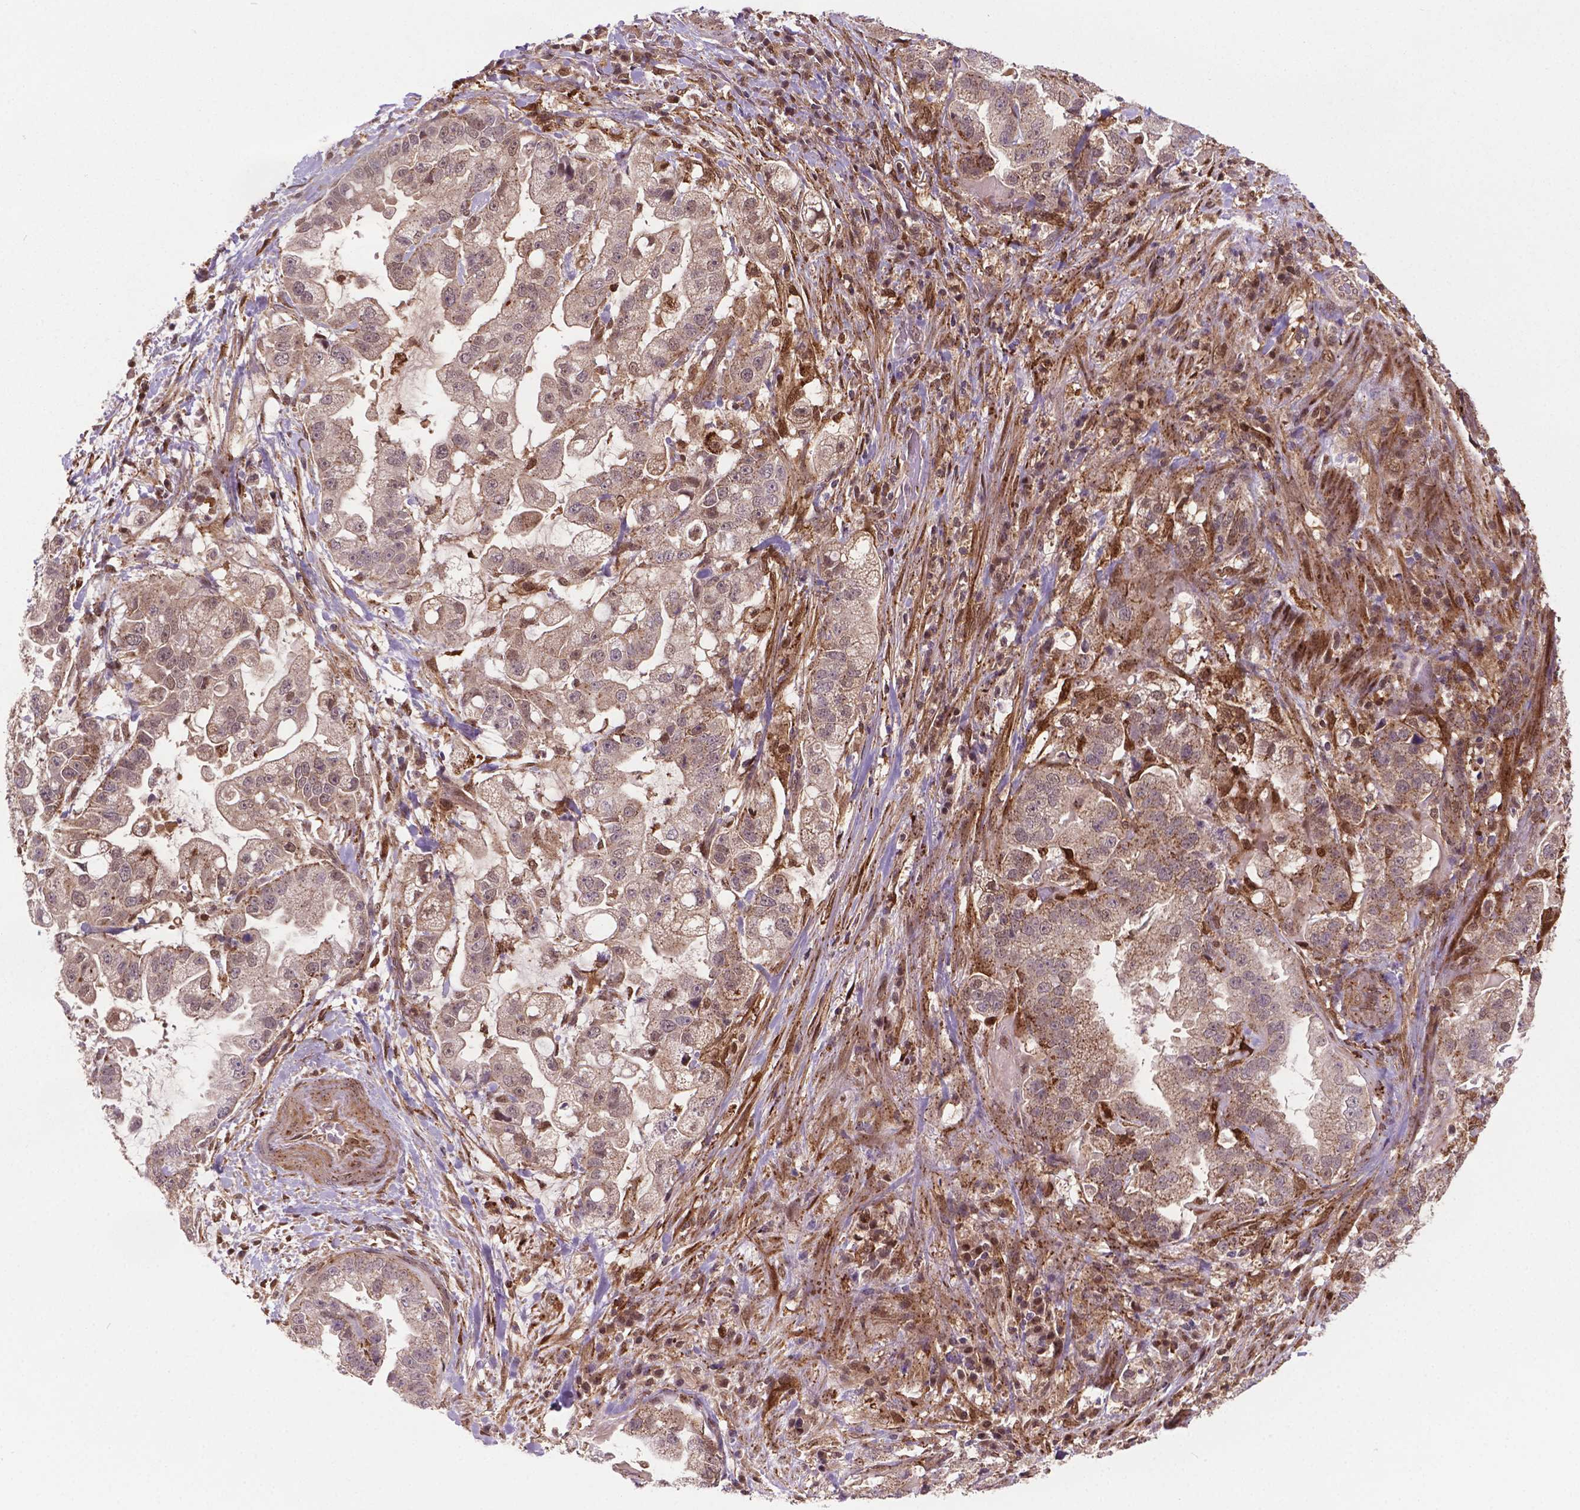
{"staining": {"intensity": "negative", "quantity": "none", "location": "none"}, "tissue": "stomach cancer", "cell_type": "Tumor cells", "image_type": "cancer", "snomed": [{"axis": "morphology", "description": "Adenocarcinoma, NOS"}, {"axis": "topography", "description": "Stomach"}], "caption": "IHC image of human adenocarcinoma (stomach) stained for a protein (brown), which demonstrates no positivity in tumor cells. The staining is performed using DAB brown chromogen with nuclei counter-stained in using hematoxylin.", "gene": "PLIN3", "patient": {"sex": "male", "age": 59}}